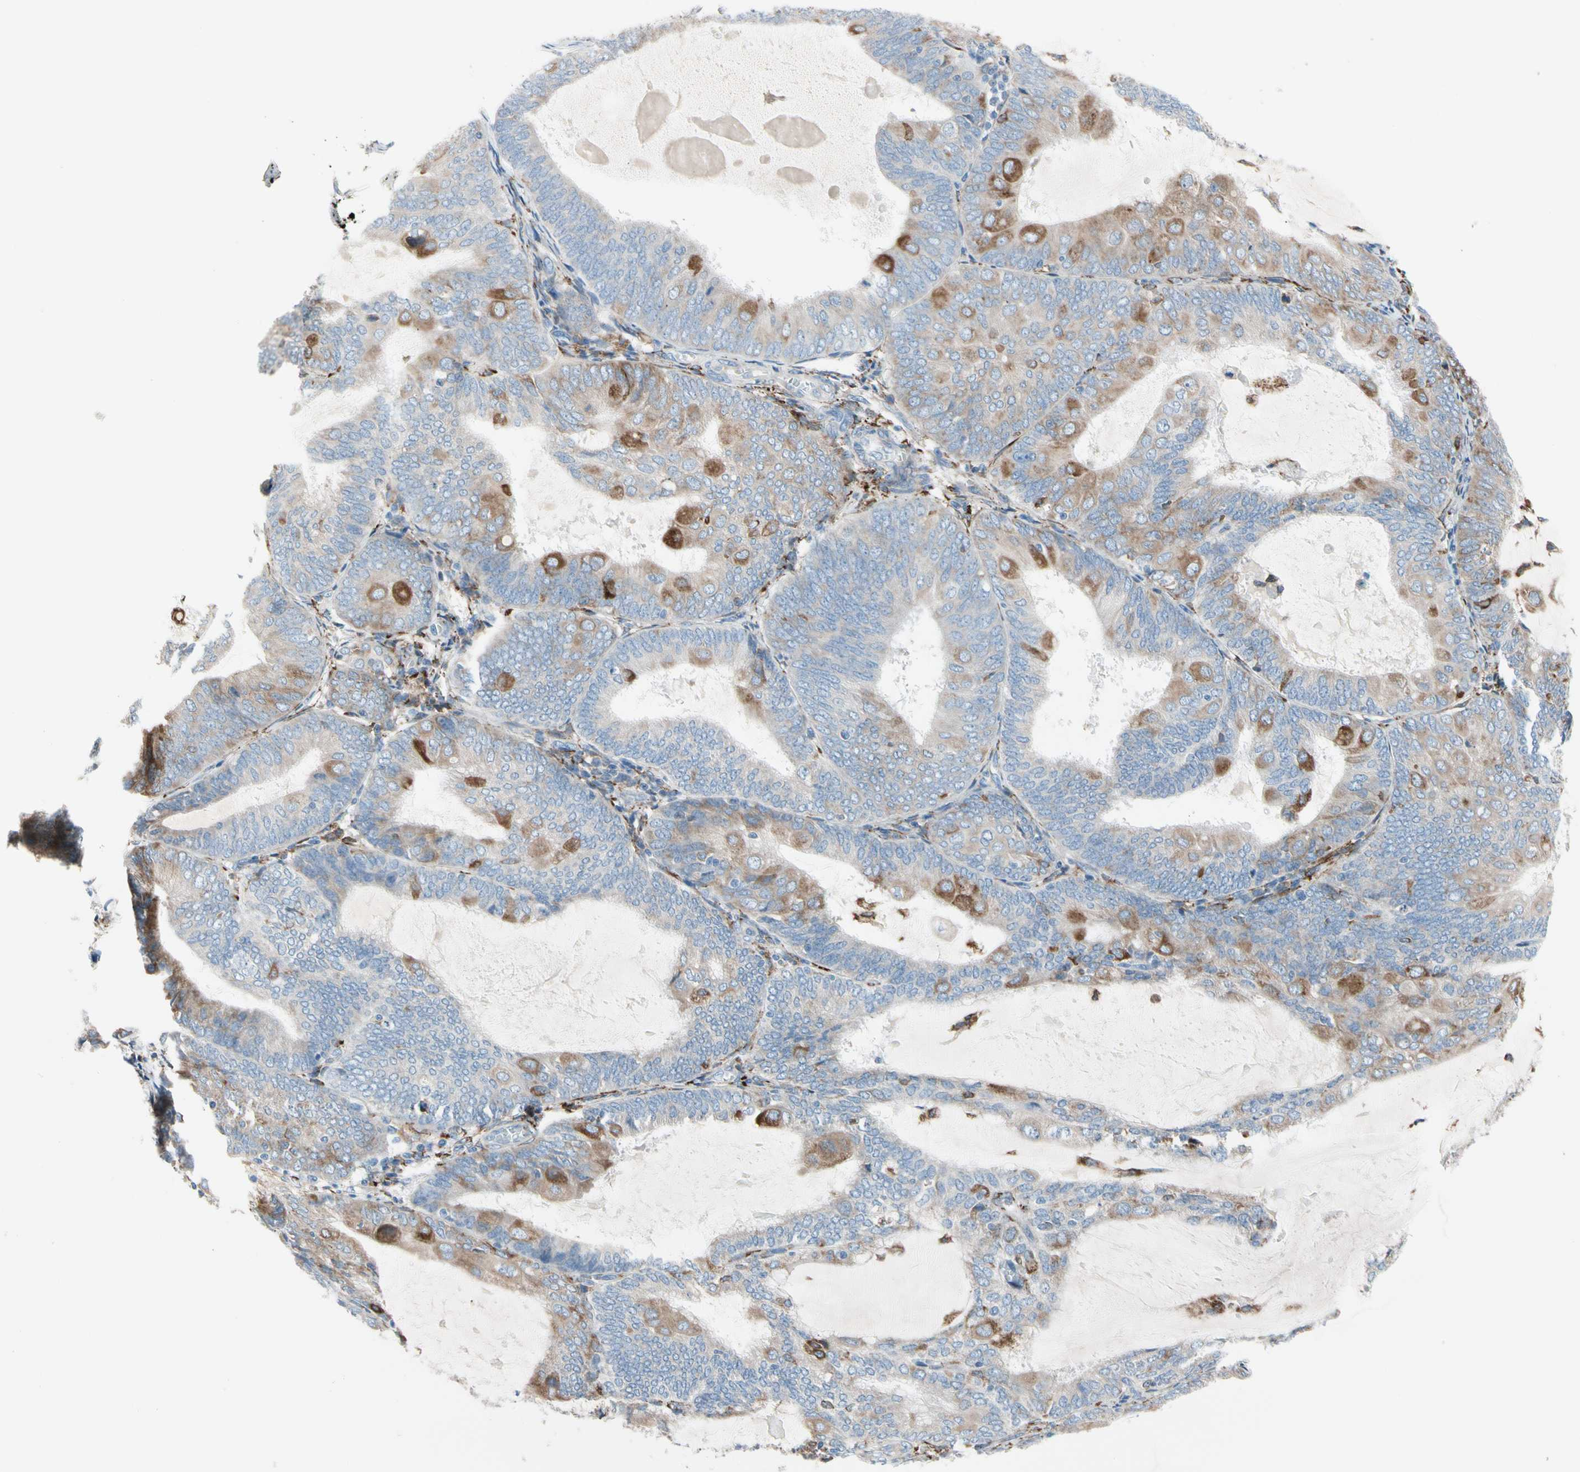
{"staining": {"intensity": "weak", "quantity": "<25%", "location": "cytoplasmic/membranous"}, "tissue": "endometrial cancer", "cell_type": "Tumor cells", "image_type": "cancer", "snomed": [{"axis": "morphology", "description": "Adenocarcinoma, NOS"}, {"axis": "topography", "description": "Endometrium"}], "caption": "The micrograph displays no staining of tumor cells in adenocarcinoma (endometrial). (DAB immunohistochemistry (IHC), high magnification).", "gene": "LRPAP1", "patient": {"sex": "female", "age": 81}}